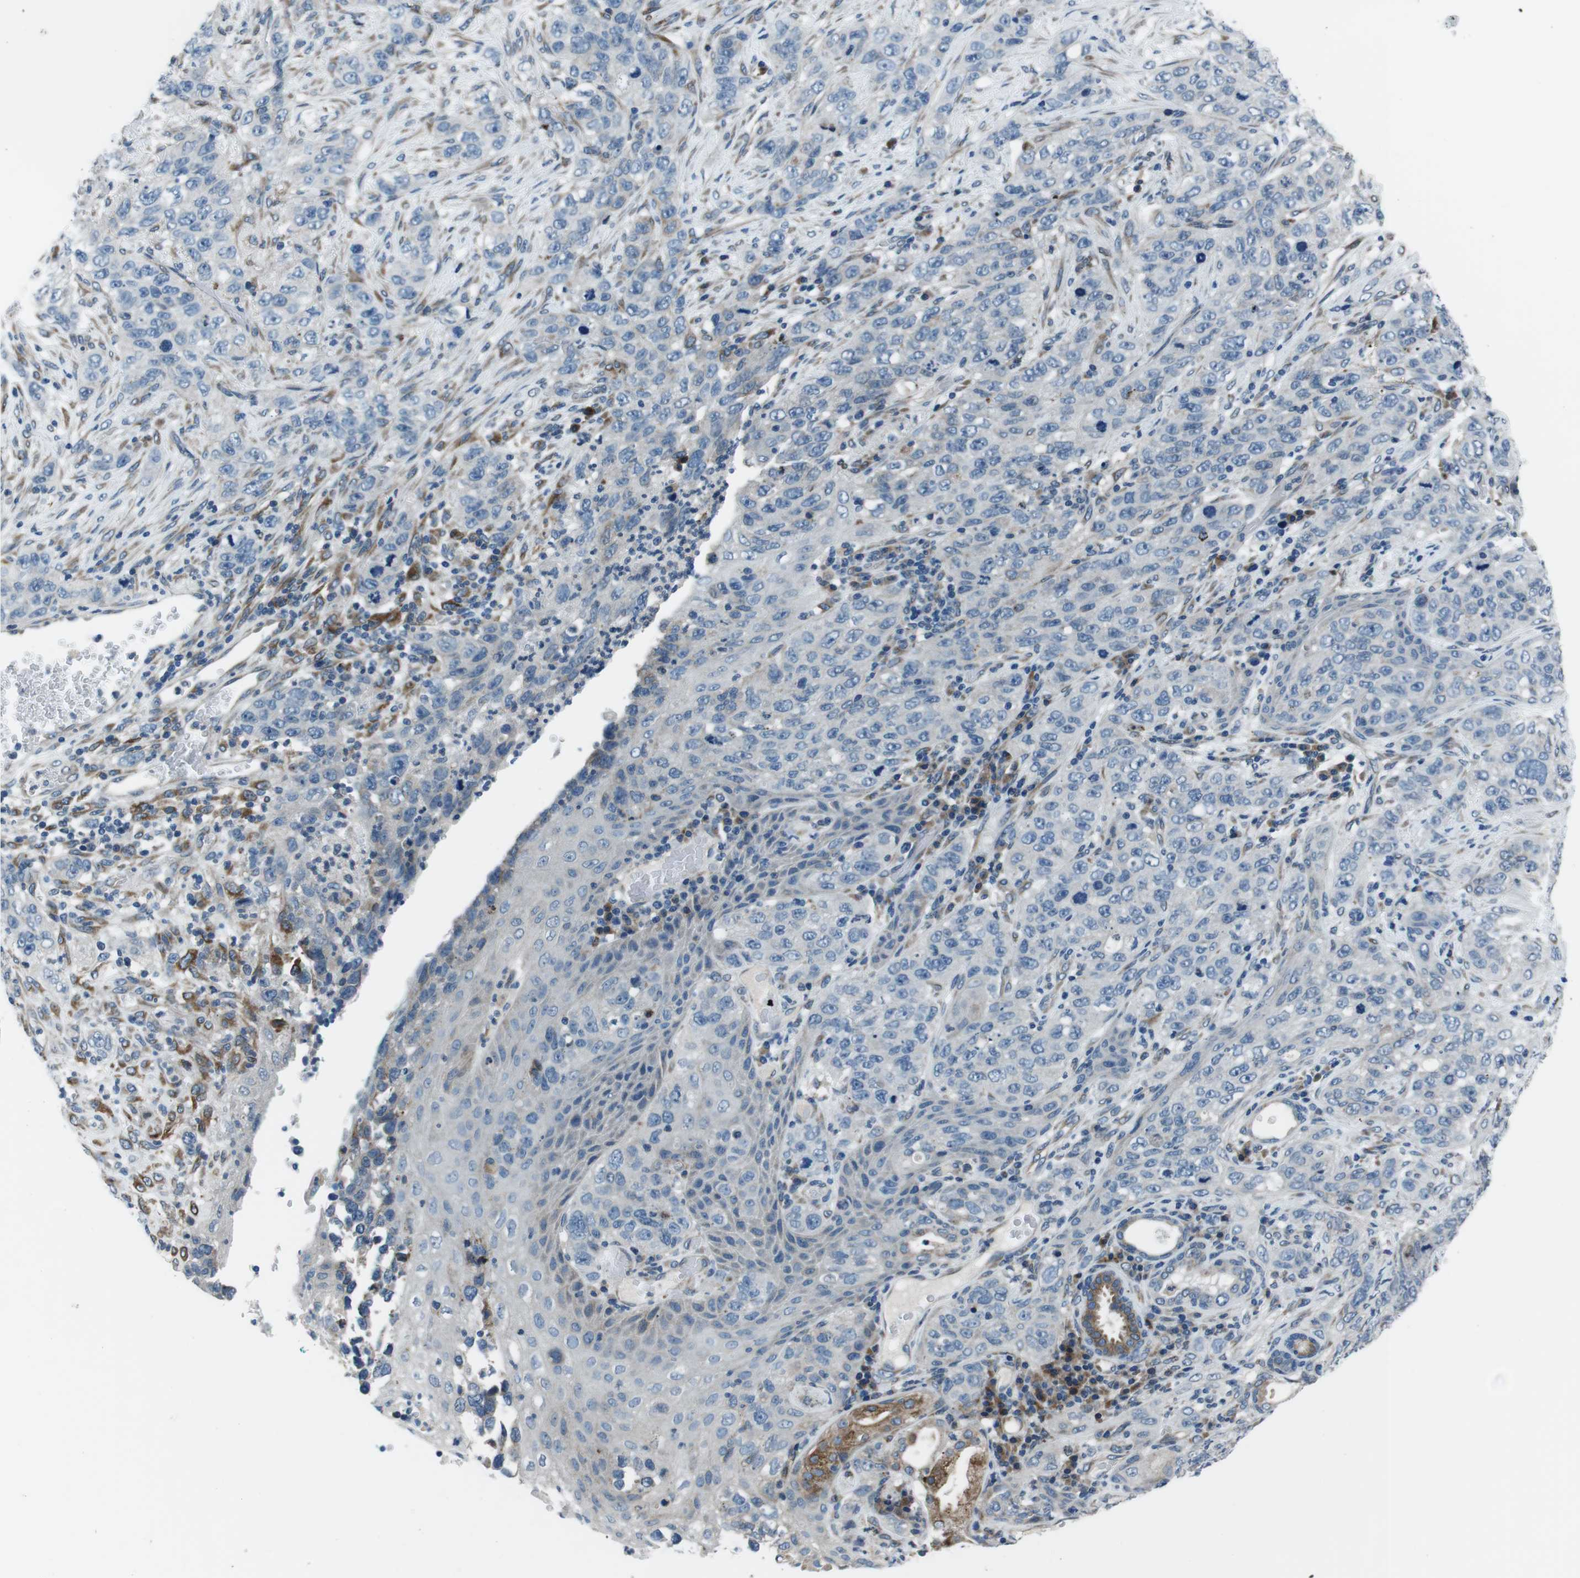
{"staining": {"intensity": "negative", "quantity": "none", "location": "none"}, "tissue": "stomach cancer", "cell_type": "Tumor cells", "image_type": "cancer", "snomed": [{"axis": "morphology", "description": "Adenocarcinoma, NOS"}, {"axis": "topography", "description": "Stomach"}], "caption": "Stomach cancer was stained to show a protein in brown. There is no significant expression in tumor cells.", "gene": "NUCB2", "patient": {"sex": "male", "age": 48}}